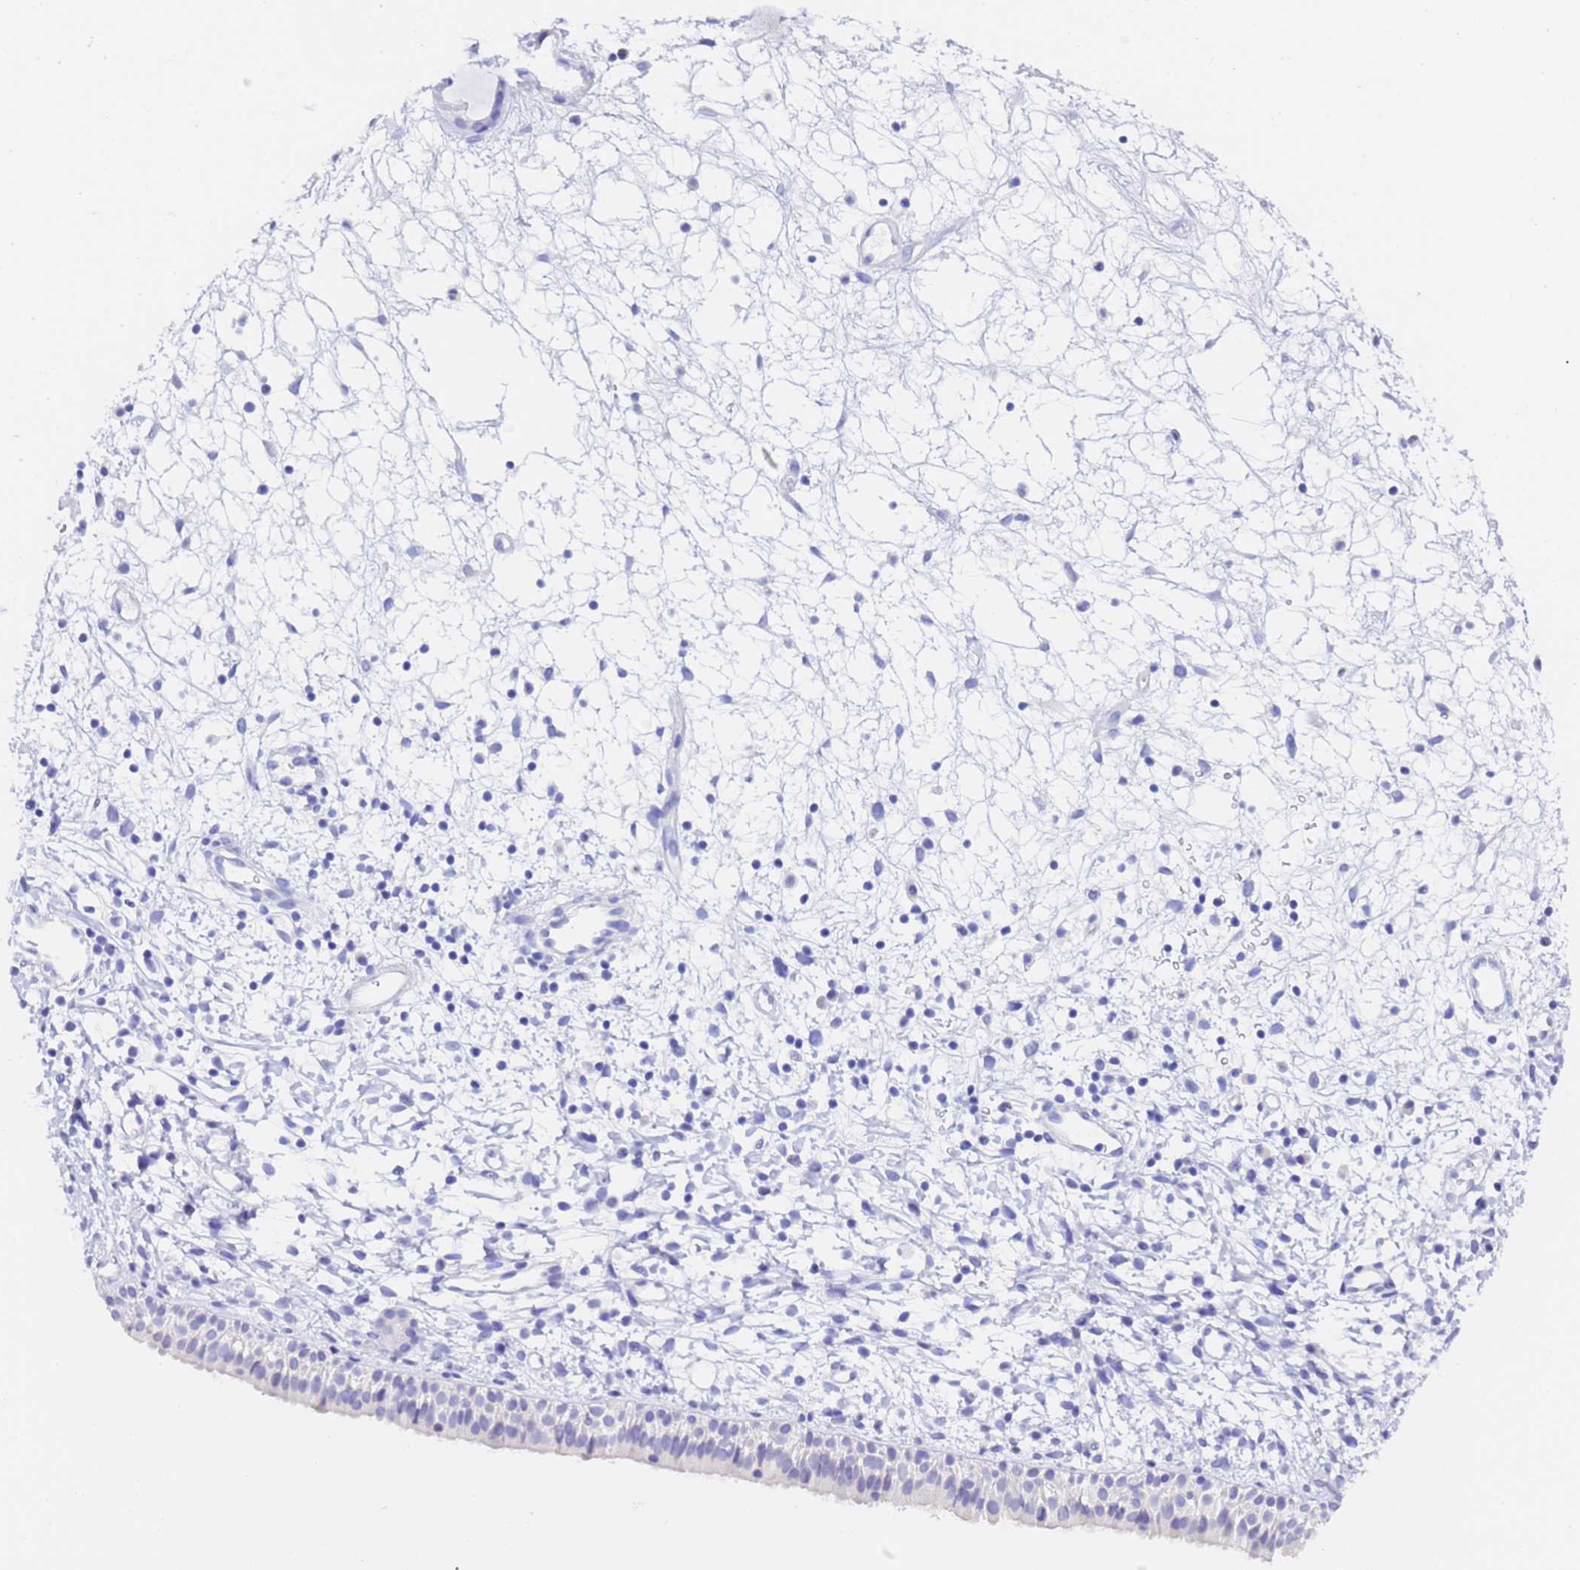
{"staining": {"intensity": "negative", "quantity": "none", "location": "none"}, "tissue": "nasopharynx", "cell_type": "Respiratory epithelial cells", "image_type": "normal", "snomed": [{"axis": "morphology", "description": "Normal tissue, NOS"}, {"axis": "topography", "description": "Nasopharynx"}], "caption": "Immunohistochemical staining of benign nasopharynx demonstrates no significant expression in respiratory epithelial cells. (Immunohistochemistry (ihc), brightfield microscopy, high magnification).", "gene": "GABRA1", "patient": {"sex": "male", "age": 22}}